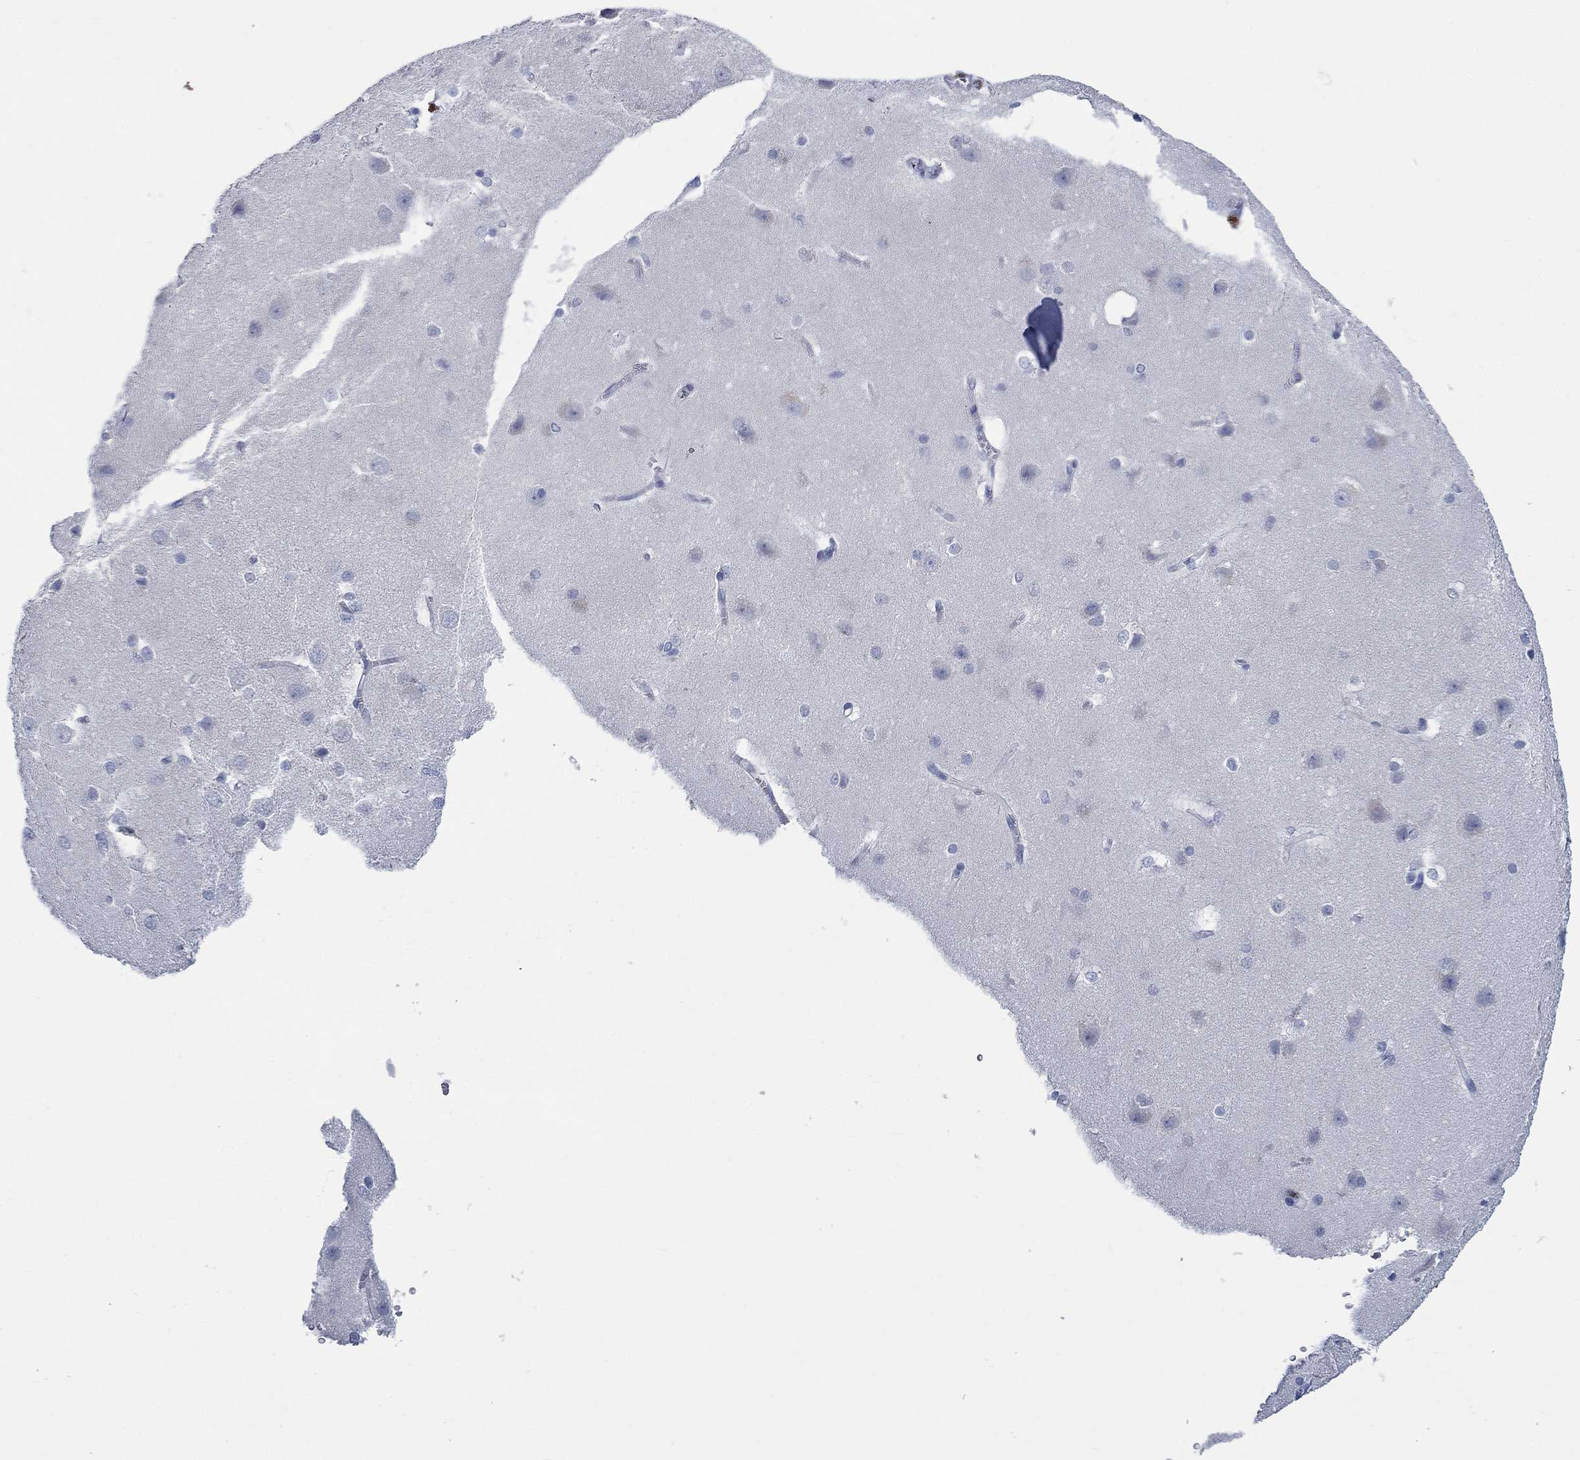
{"staining": {"intensity": "negative", "quantity": "none", "location": "none"}, "tissue": "cerebral cortex", "cell_type": "Endothelial cells", "image_type": "normal", "snomed": [{"axis": "morphology", "description": "Normal tissue, NOS"}, {"axis": "topography", "description": "Cerebral cortex"}], "caption": "DAB (3,3'-diaminobenzidine) immunohistochemical staining of unremarkable human cerebral cortex shows no significant expression in endothelial cells. The staining was performed using DAB to visualize the protein expression in brown, while the nuclei were stained in blue with hematoxylin (Magnification: 20x).", "gene": "ENSG00000251537", "patient": {"sex": "male", "age": 37}}